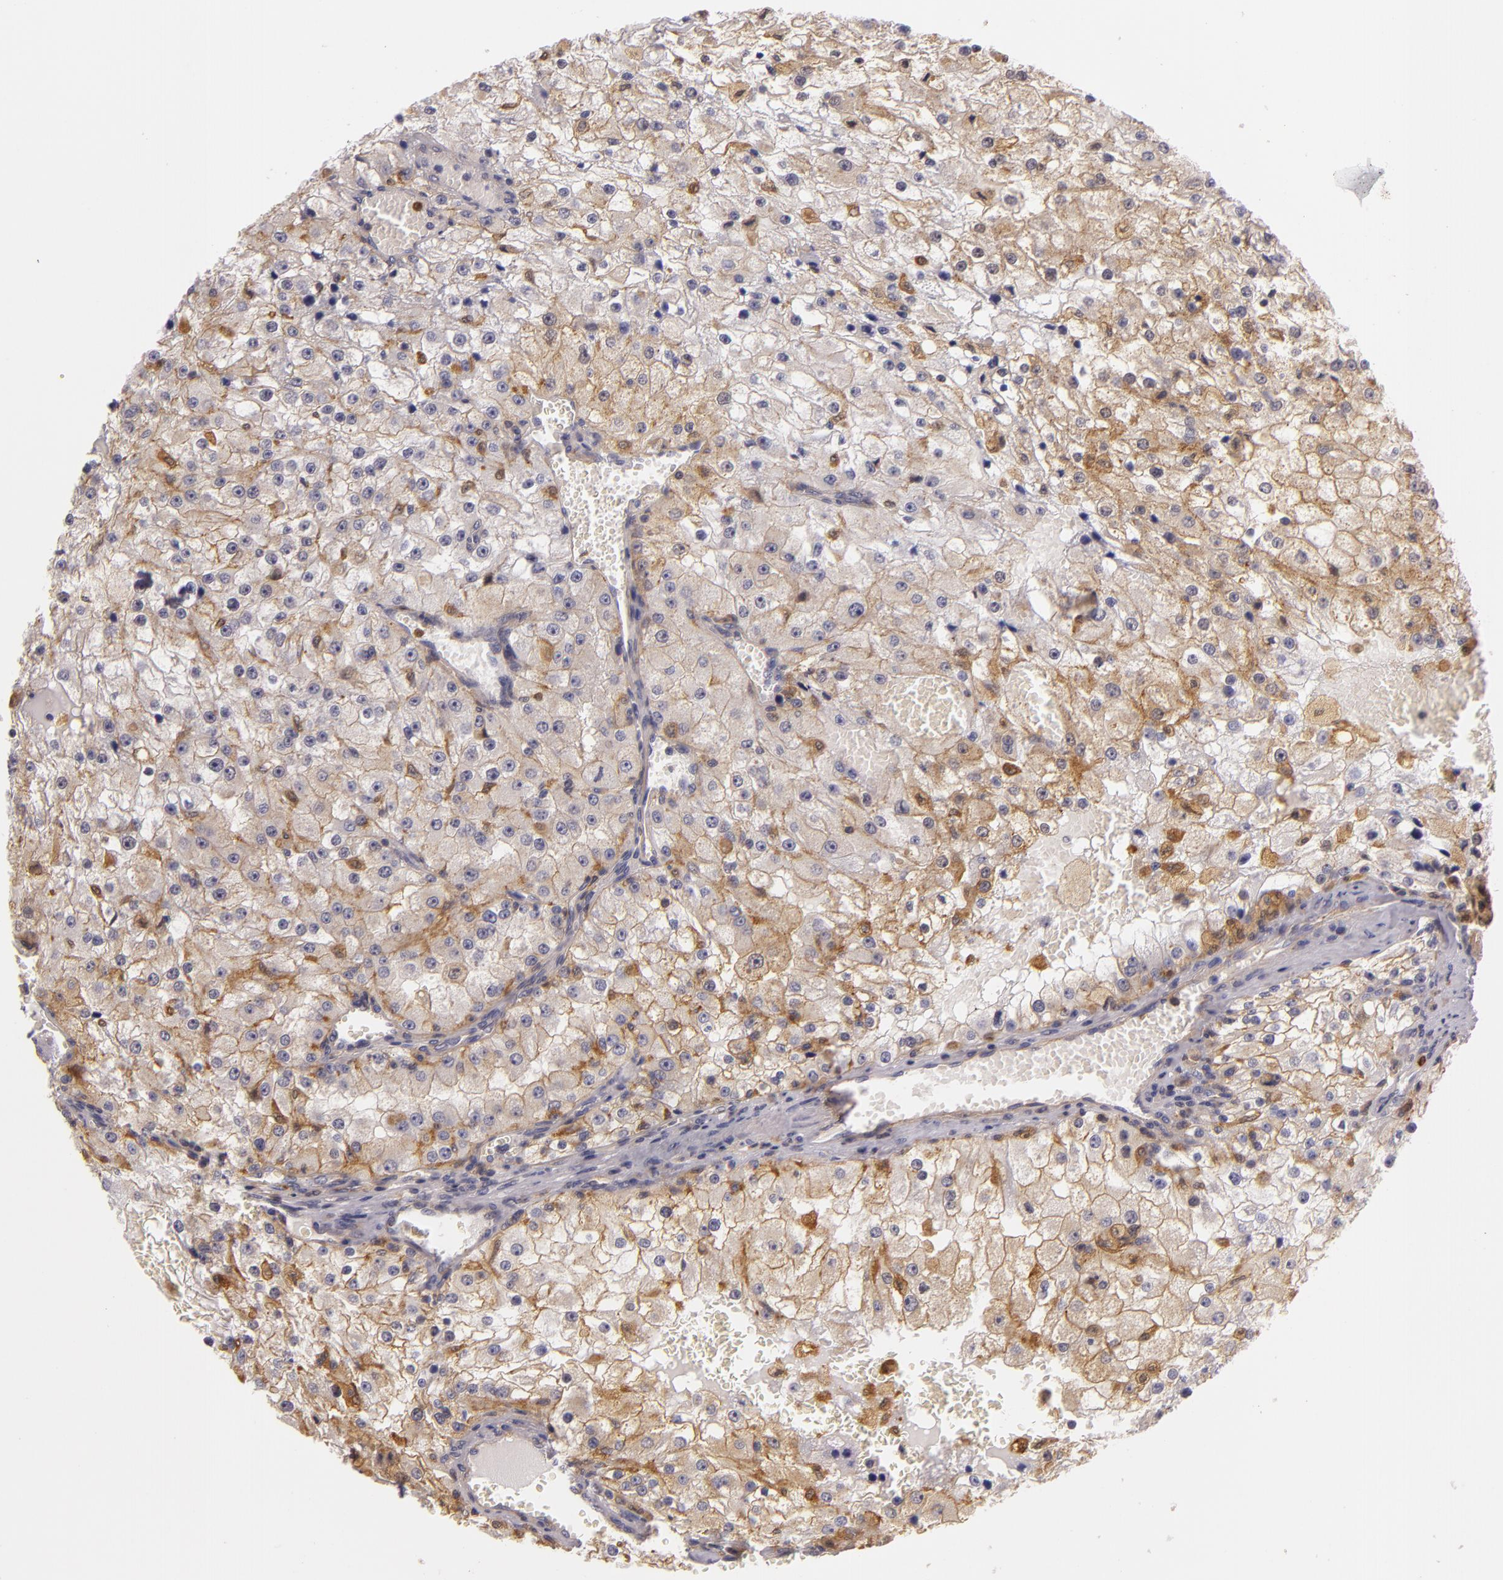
{"staining": {"intensity": "moderate", "quantity": ">75%", "location": "cytoplasmic/membranous"}, "tissue": "renal cancer", "cell_type": "Tumor cells", "image_type": "cancer", "snomed": [{"axis": "morphology", "description": "Adenocarcinoma, NOS"}, {"axis": "topography", "description": "Kidney"}], "caption": "High-power microscopy captured an IHC histopathology image of adenocarcinoma (renal), revealing moderate cytoplasmic/membranous expression in about >75% of tumor cells. (DAB = brown stain, brightfield microscopy at high magnification).", "gene": "TOM1", "patient": {"sex": "female", "age": 74}}